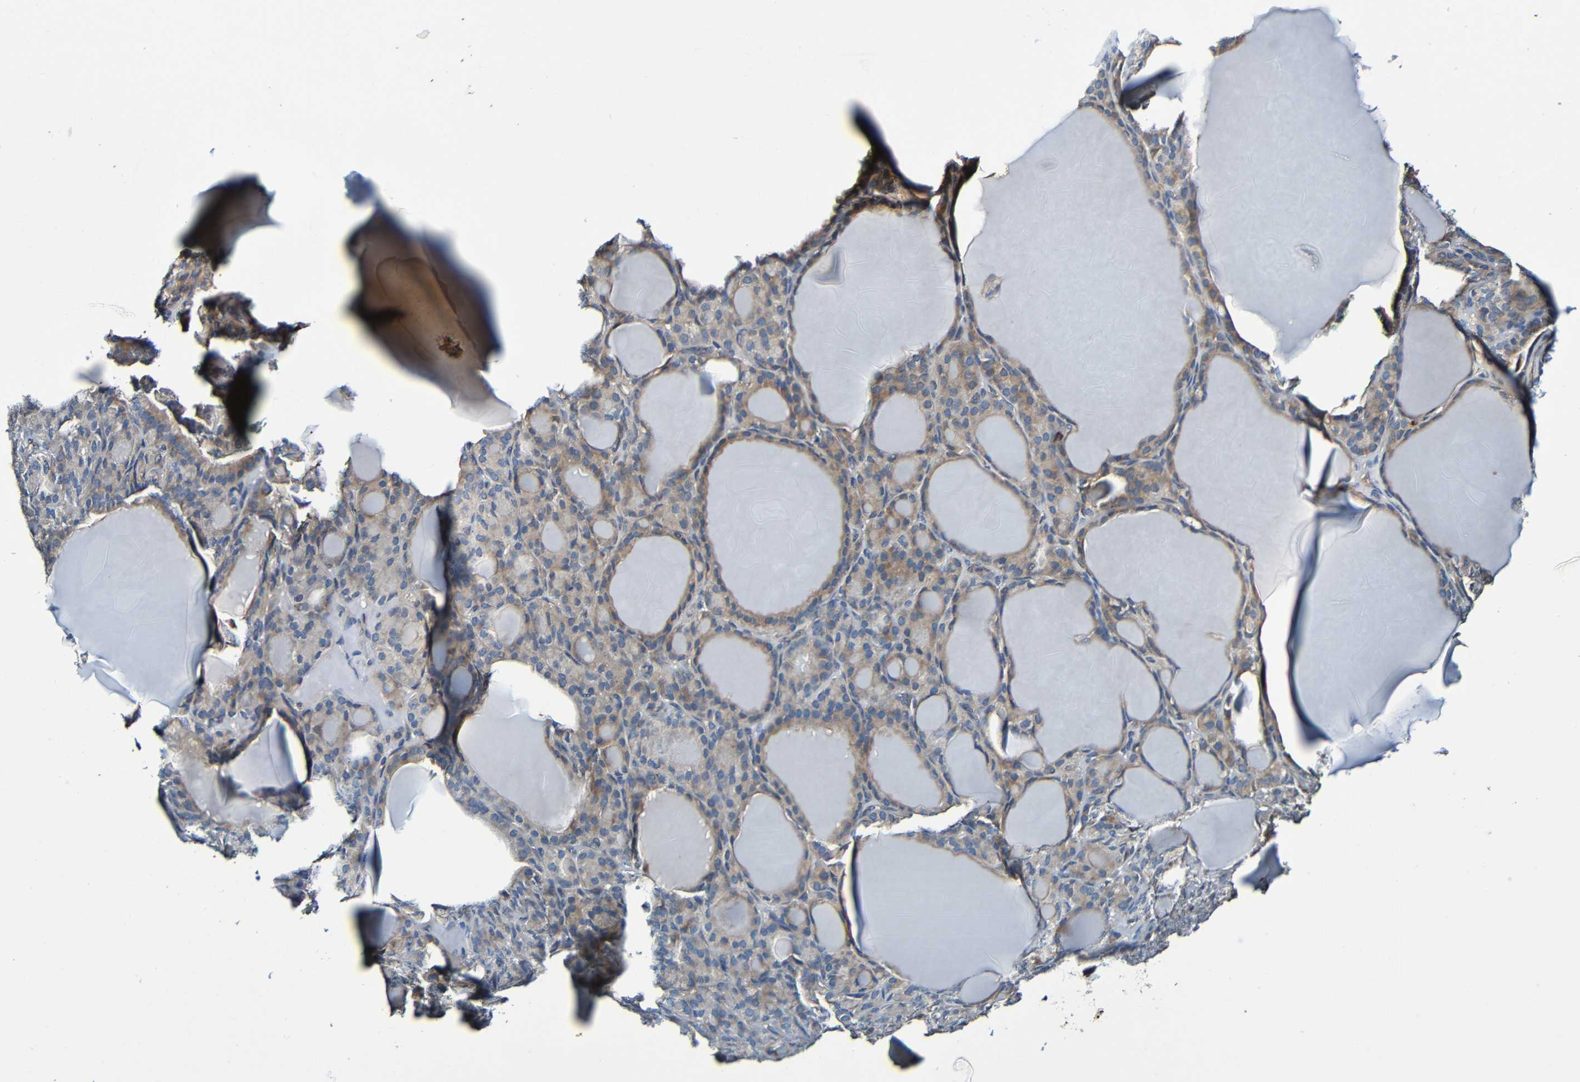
{"staining": {"intensity": "moderate", "quantity": ">75%", "location": "cytoplasmic/membranous"}, "tissue": "thyroid gland", "cell_type": "Glandular cells", "image_type": "normal", "snomed": [{"axis": "morphology", "description": "Normal tissue, NOS"}, {"axis": "topography", "description": "Thyroid gland"}], "caption": "Moderate cytoplasmic/membranous protein staining is identified in approximately >75% of glandular cells in thyroid gland.", "gene": "ADAM15", "patient": {"sex": "female", "age": 28}}